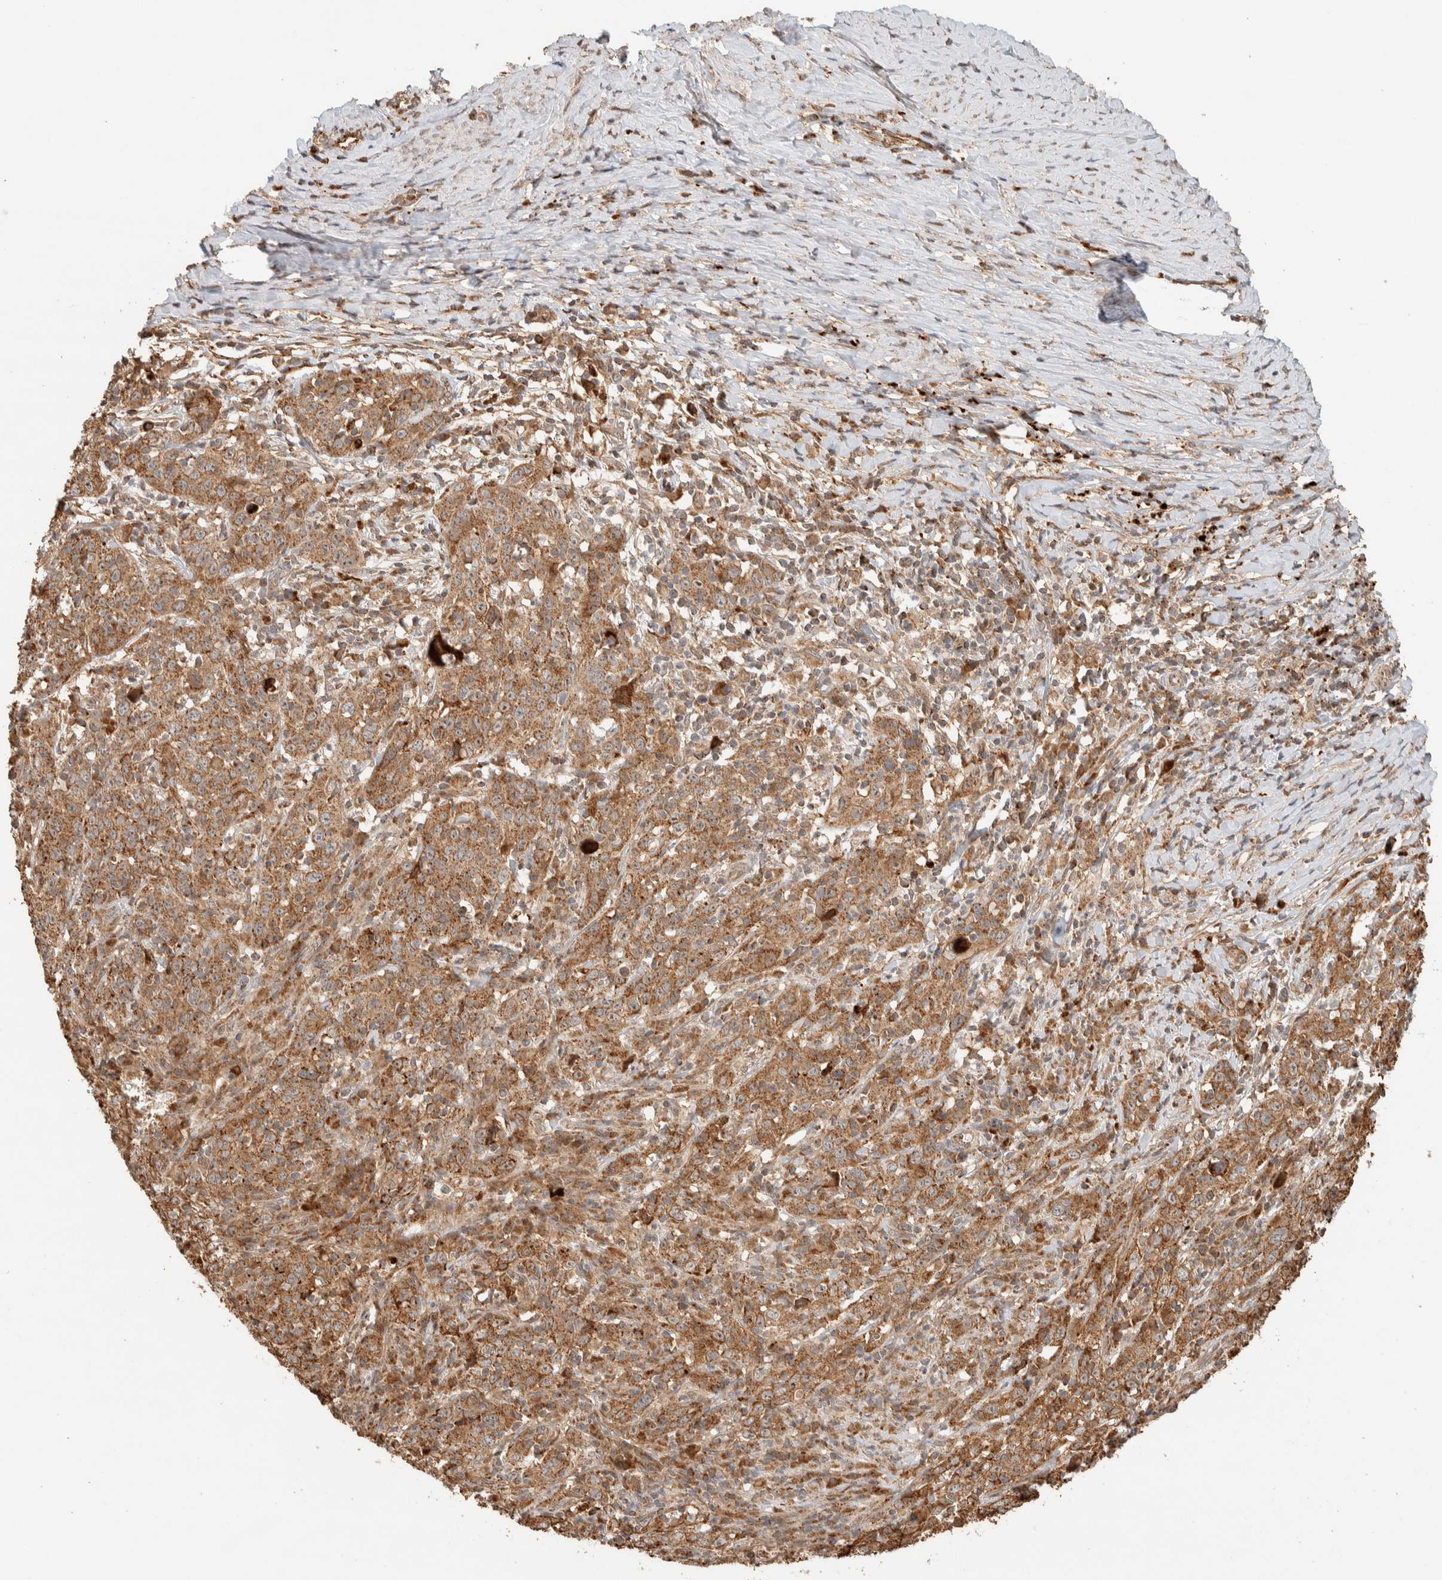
{"staining": {"intensity": "moderate", "quantity": ">75%", "location": "cytoplasmic/membranous"}, "tissue": "cervical cancer", "cell_type": "Tumor cells", "image_type": "cancer", "snomed": [{"axis": "morphology", "description": "Squamous cell carcinoma, NOS"}, {"axis": "topography", "description": "Cervix"}], "caption": "Immunohistochemical staining of human squamous cell carcinoma (cervical) demonstrates medium levels of moderate cytoplasmic/membranous protein positivity in about >75% of tumor cells.", "gene": "KIF9", "patient": {"sex": "female", "age": 46}}